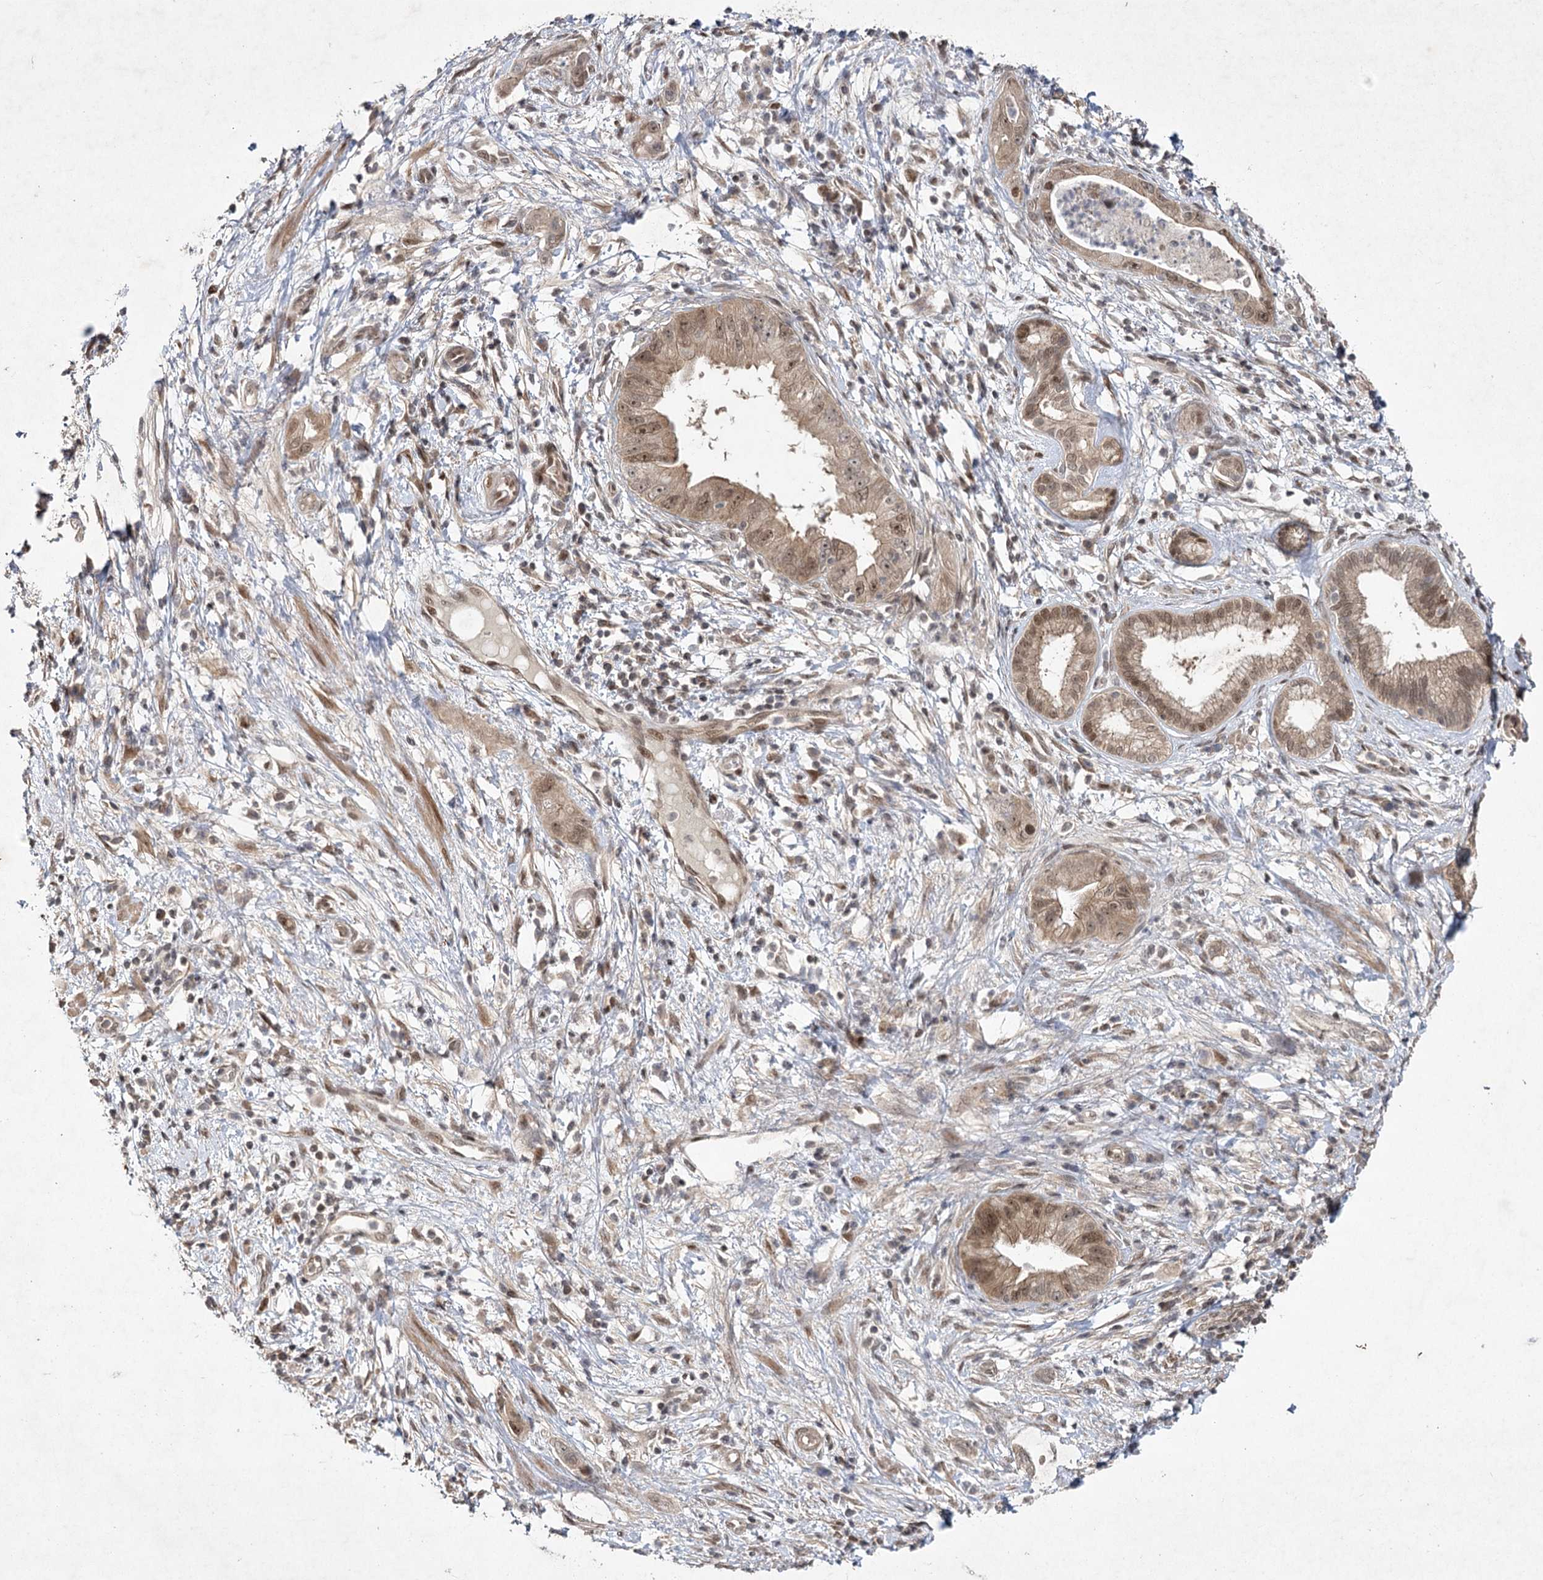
{"staining": {"intensity": "weak", "quantity": ">75%", "location": "cytoplasmic/membranous,nuclear"}, "tissue": "pancreatic cancer", "cell_type": "Tumor cells", "image_type": "cancer", "snomed": [{"axis": "morphology", "description": "Adenocarcinoma, NOS"}, {"axis": "topography", "description": "Pancreas"}], "caption": "IHC histopathology image of neoplastic tissue: pancreatic cancer (adenocarcinoma) stained using IHC exhibits low levels of weak protein expression localized specifically in the cytoplasmic/membranous and nuclear of tumor cells, appearing as a cytoplasmic/membranous and nuclear brown color.", "gene": "DCUN1D4", "patient": {"sex": "female", "age": 73}}